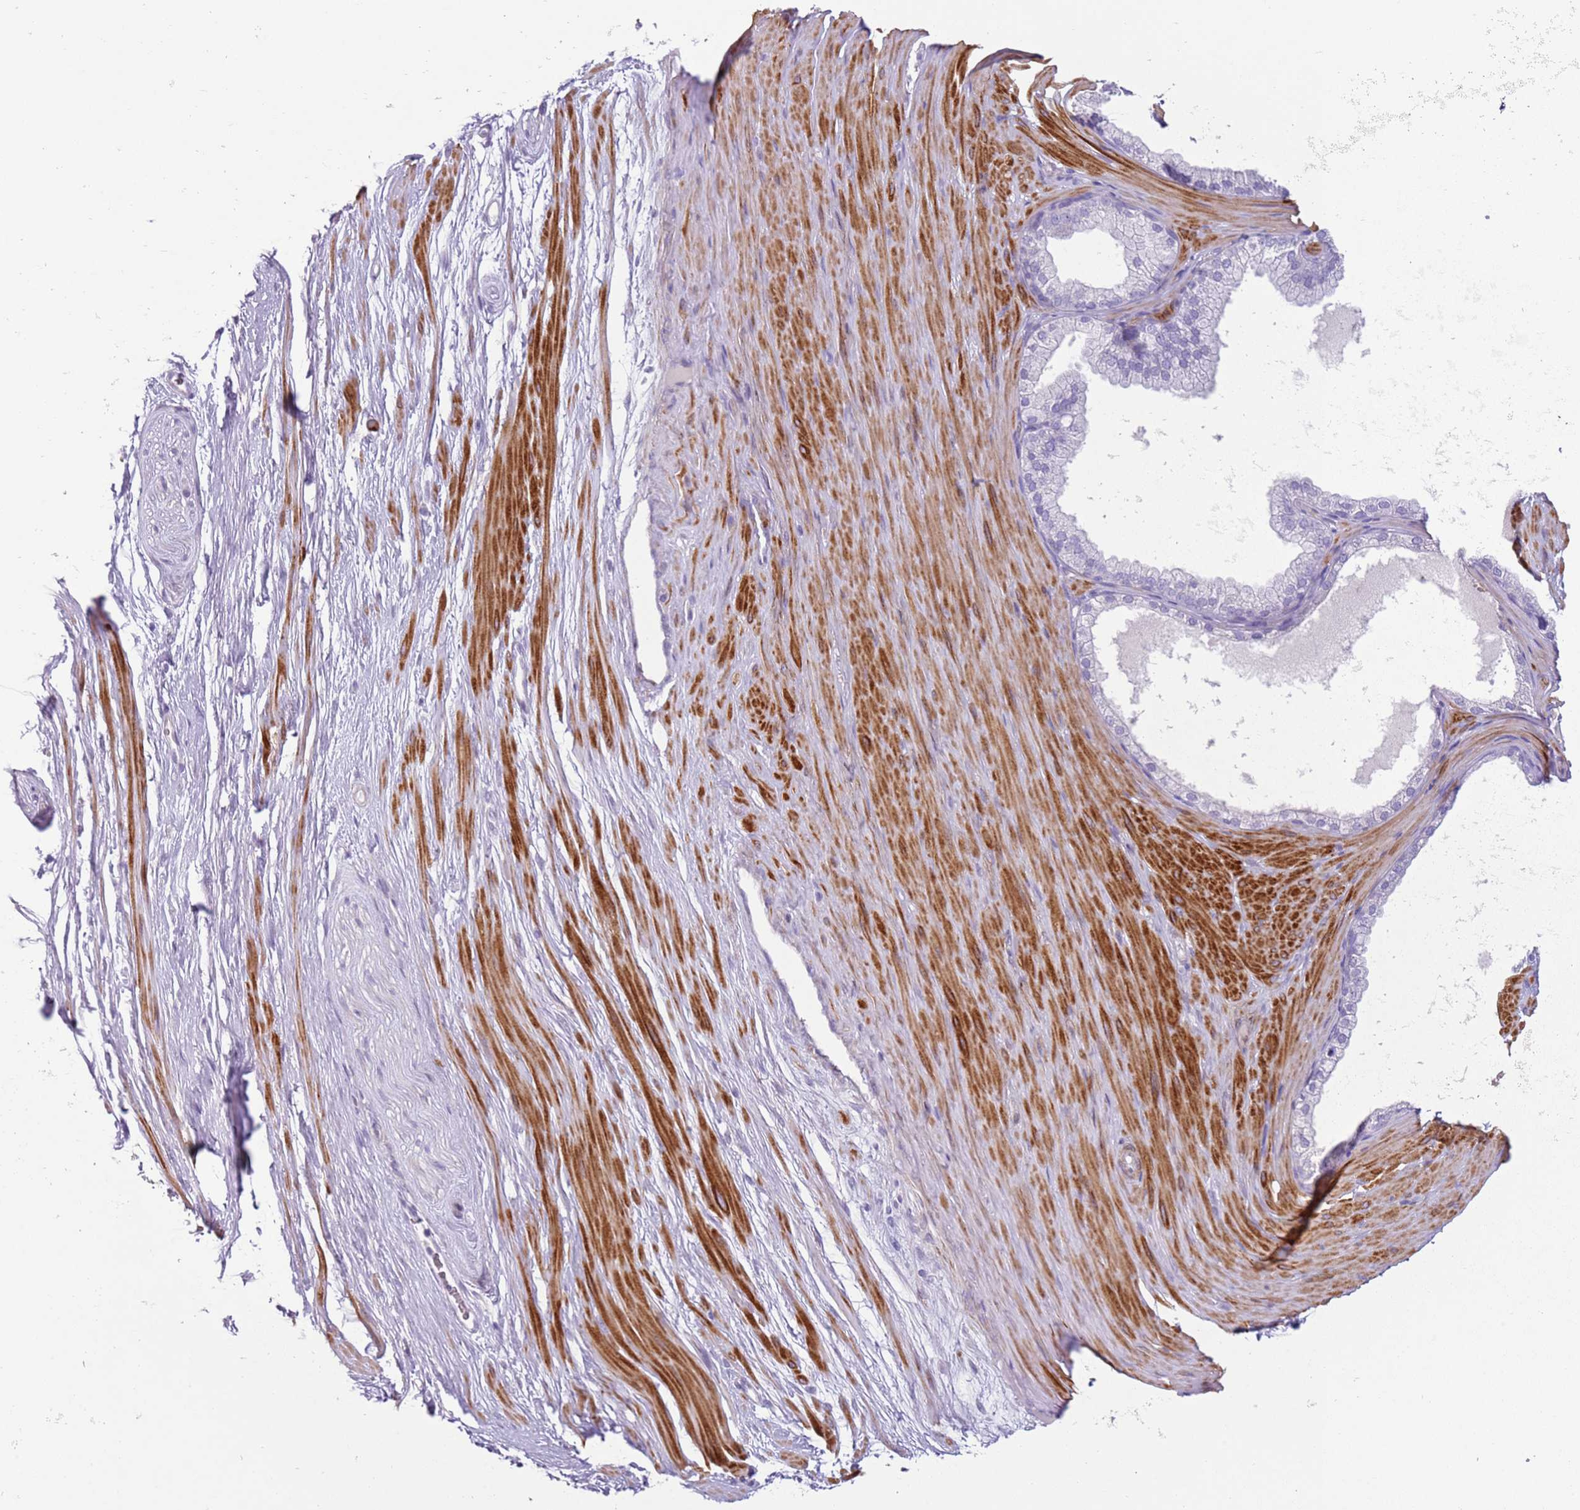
{"staining": {"intensity": "negative", "quantity": "none", "location": "none"}, "tissue": "adipose tissue", "cell_type": "Adipocytes", "image_type": "normal", "snomed": [{"axis": "morphology", "description": "Normal tissue, NOS"}, {"axis": "morphology", "description": "Adenocarcinoma, Low grade"}, {"axis": "topography", "description": "Prostate"}, {"axis": "topography", "description": "Peripheral nerve tissue"}], "caption": "Immunohistochemistry (IHC) micrograph of unremarkable human adipose tissue stained for a protein (brown), which displays no staining in adipocytes.", "gene": "ZNF239", "patient": {"sex": "male", "age": 63}}